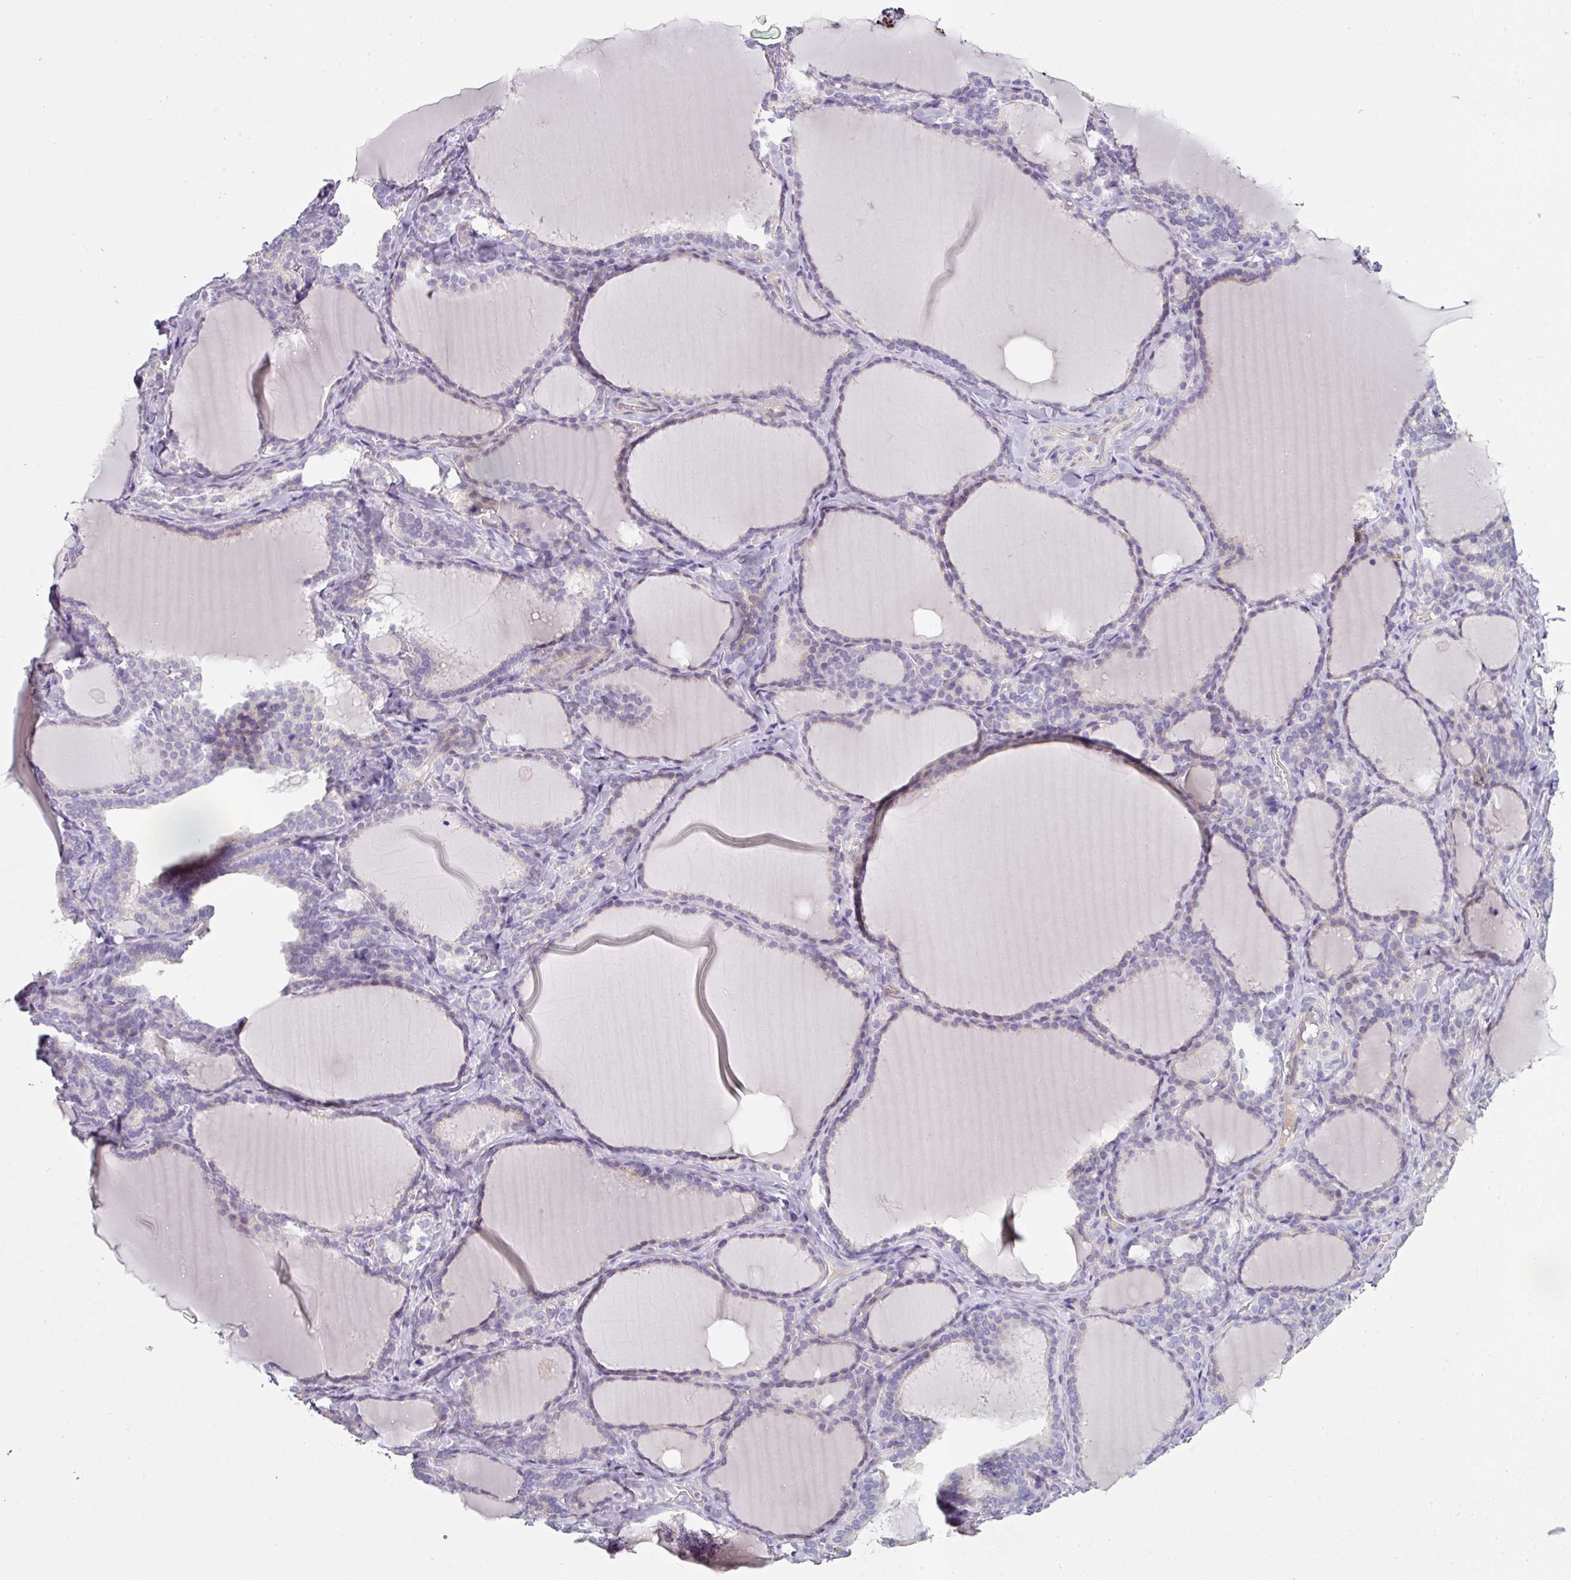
{"staining": {"intensity": "negative", "quantity": "none", "location": "none"}, "tissue": "thyroid gland", "cell_type": "Glandular cells", "image_type": "normal", "snomed": [{"axis": "morphology", "description": "Normal tissue, NOS"}, {"axis": "topography", "description": "Thyroid gland"}], "caption": "DAB (3,3'-diaminobenzidine) immunohistochemical staining of normal human thyroid gland shows no significant positivity in glandular cells.", "gene": "FHAD1", "patient": {"sex": "female", "age": 31}}